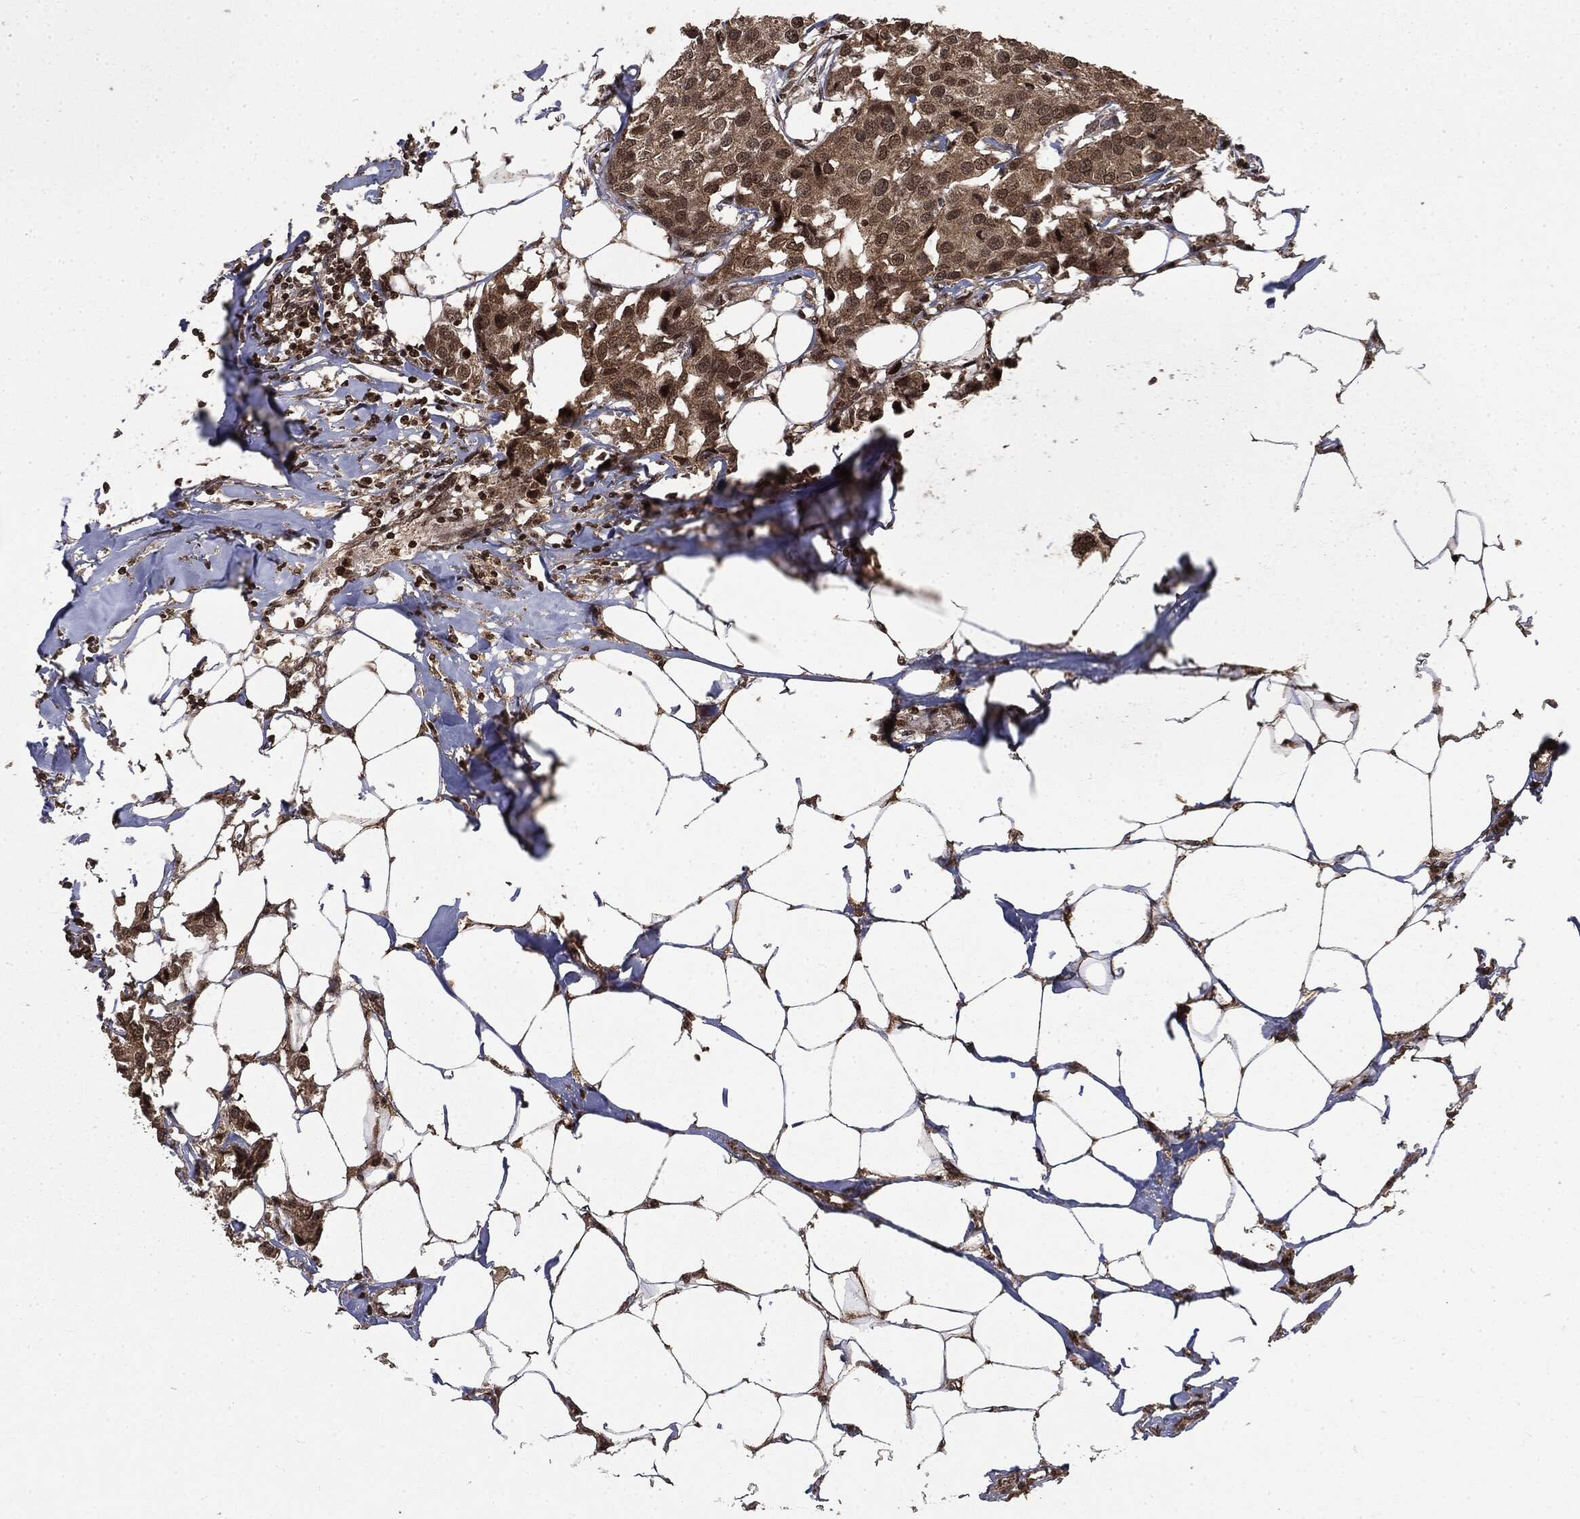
{"staining": {"intensity": "weak", "quantity": ">75%", "location": "cytoplasmic/membranous,nuclear"}, "tissue": "breast cancer", "cell_type": "Tumor cells", "image_type": "cancer", "snomed": [{"axis": "morphology", "description": "Duct carcinoma"}, {"axis": "topography", "description": "Breast"}], "caption": "Protein expression analysis of breast intraductal carcinoma displays weak cytoplasmic/membranous and nuclear positivity in approximately >75% of tumor cells. The staining was performed using DAB, with brown indicating positive protein expression. Nuclei are stained blue with hematoxylin.", "gene": "CTDP1", "patient": {"sex": "female", "age": 80}}